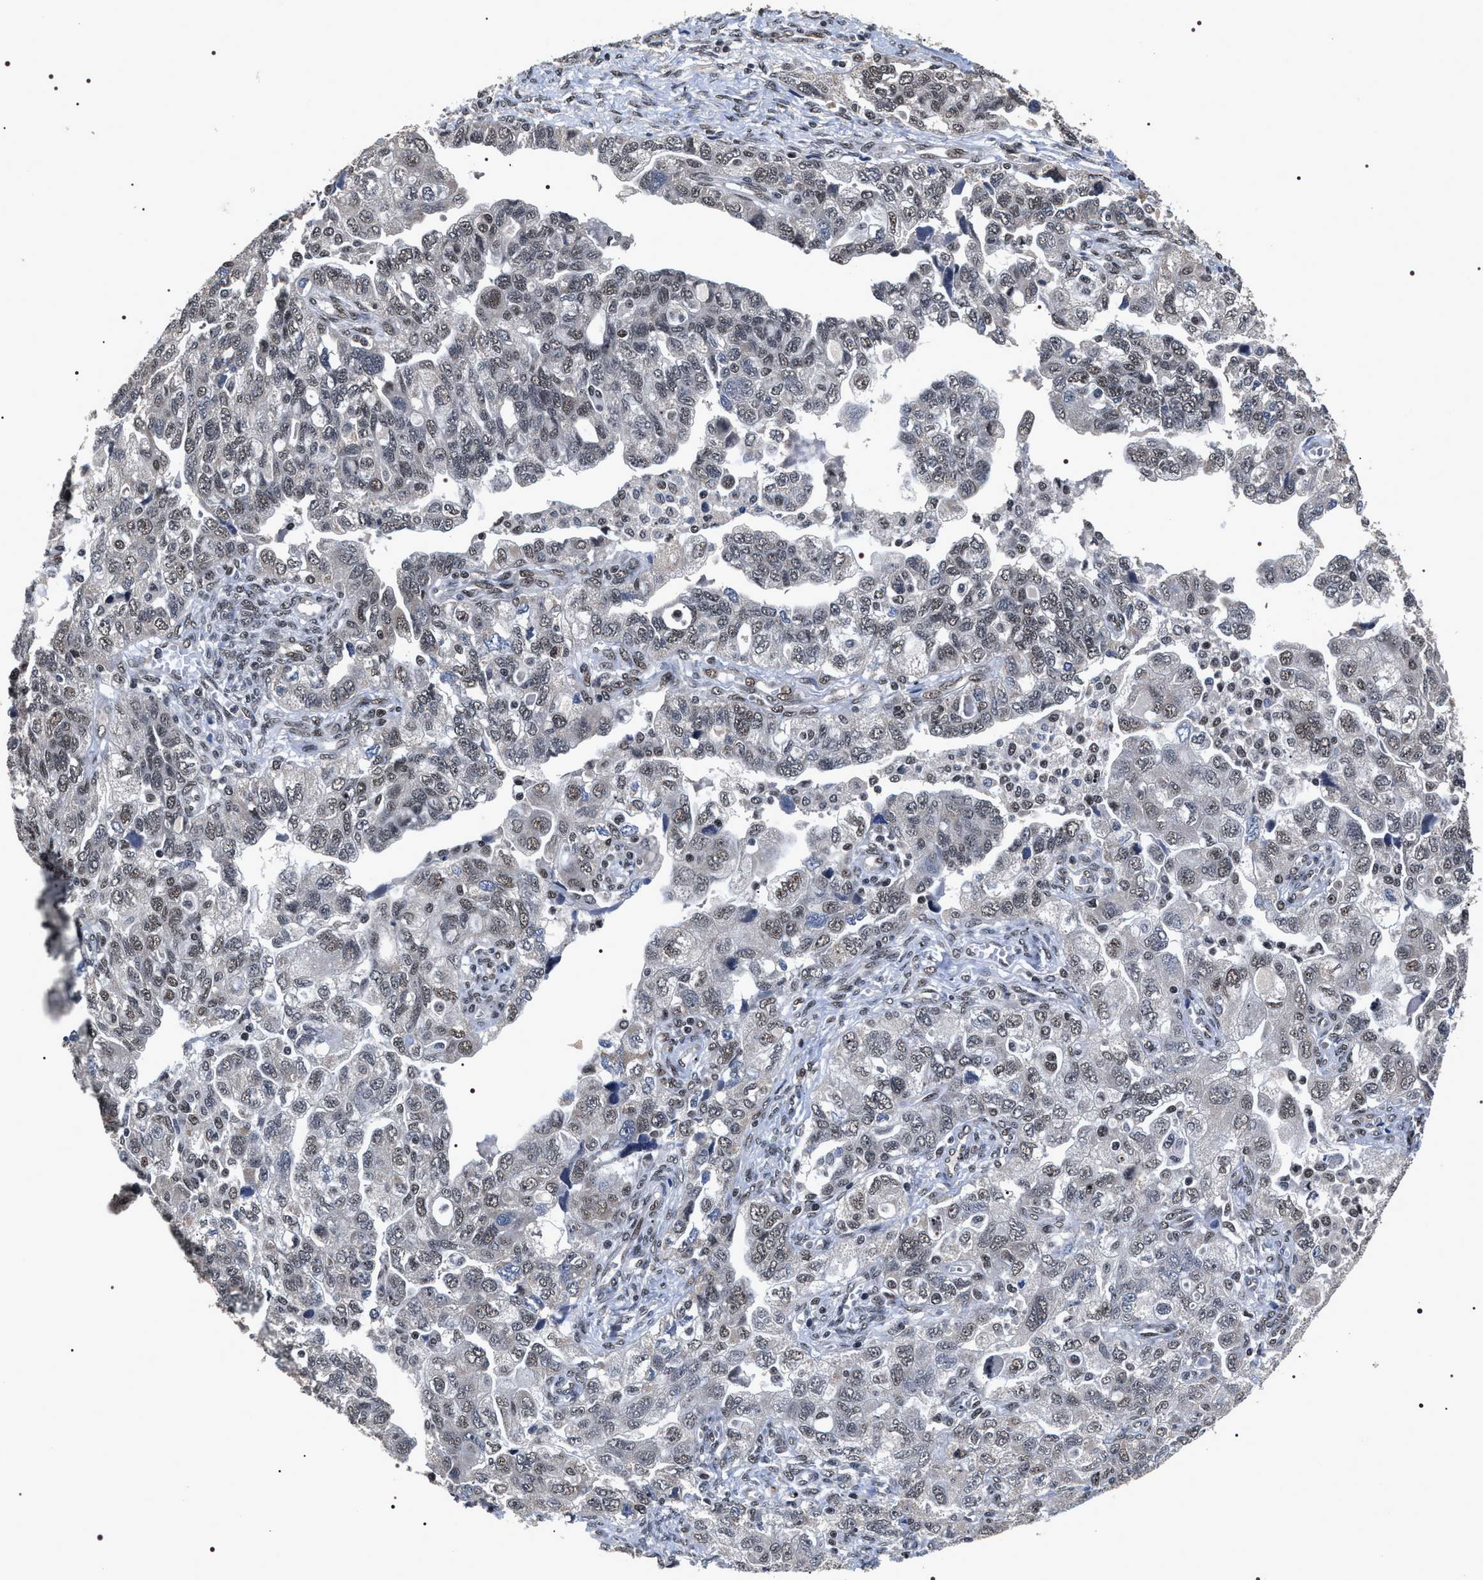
{"staining": {"intensity": "weak", "quantity": "25%-75%", "location": "nuclear"}, "tissue": "ovarian cancer", "cell_type": "Tumor cells", "image_type": "cancer", "snomed": [{"axis": "morphology", "description": "Carcinoma, NOS"}, {"axis": "morphology", "description": "Cystadenocarcinoma, serous, NOS"}, {"axis": "topography", "description": "Ovary"}], "caption": "Weak nuclear positivity is appreciated in approximately 25%-75% of tumor cells in serous cystadenocarcinoma (ovarian).", "gene": "RRP1B", "patient": {"sex": "female", "age": 69}}